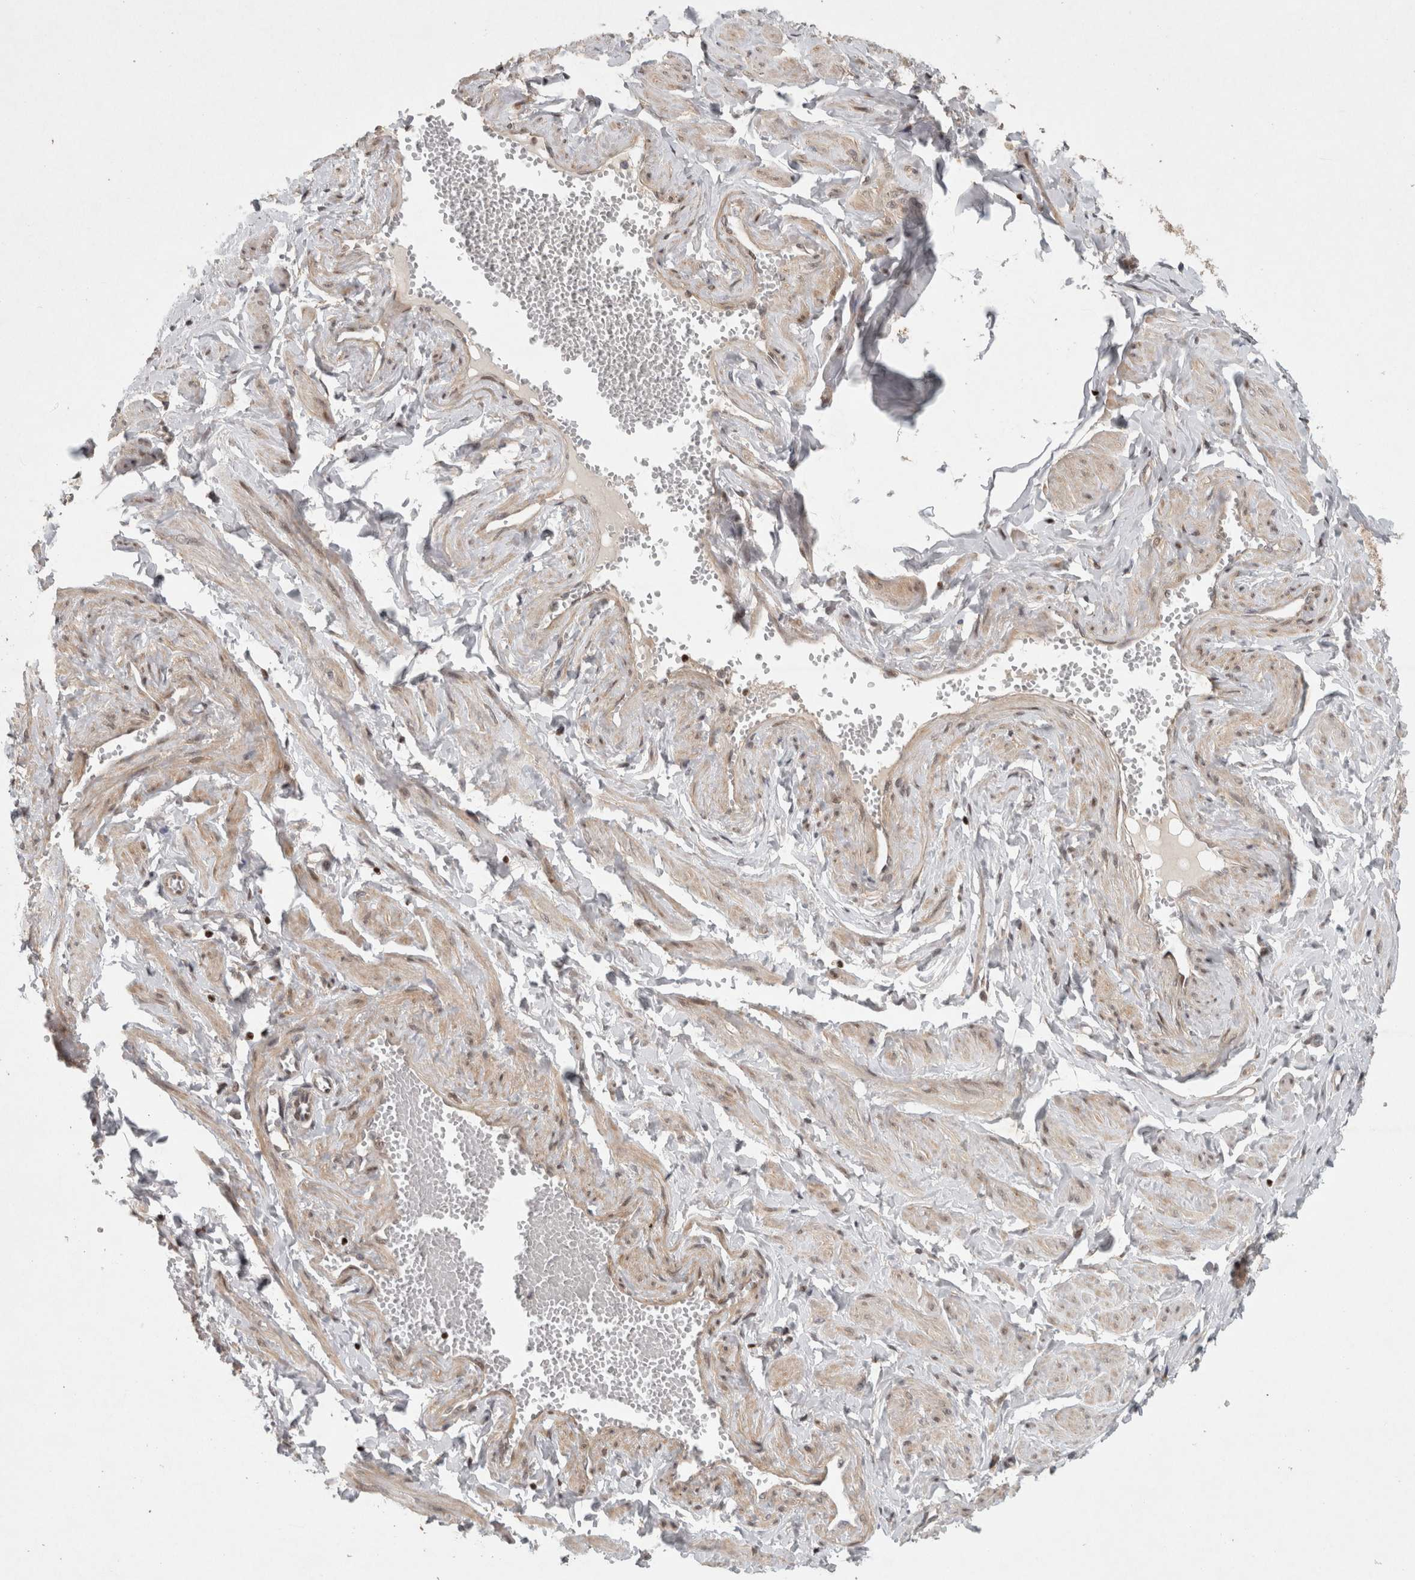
{"staining": {"intensity": "negative", "quantity": "none", "location": "none"}, "tissue": "adipose tissue", "cell_type": "Adipocytes", "image_type": "normal", "snomed": [{"axis": "morphology", "description": "Normal tissue, NOS"}, {"axis": "topography", "description": "Vascular tissue"}, {"axis": "topography", "description": "Fallopian tube"}, {"axis": "topography", "description": "Ovary"}], "caption": "High magnification brightfield microscopy of normal adipose tissue stained with DAB (brown) and counterstained with hematoxylin (blue): adipocytes show no significant staining. (DAB immunohistochemistry (IHC) with hematoxylin counter stain).", "gene": "KDM8", "patient": {"sex": "female", "age": 67}}